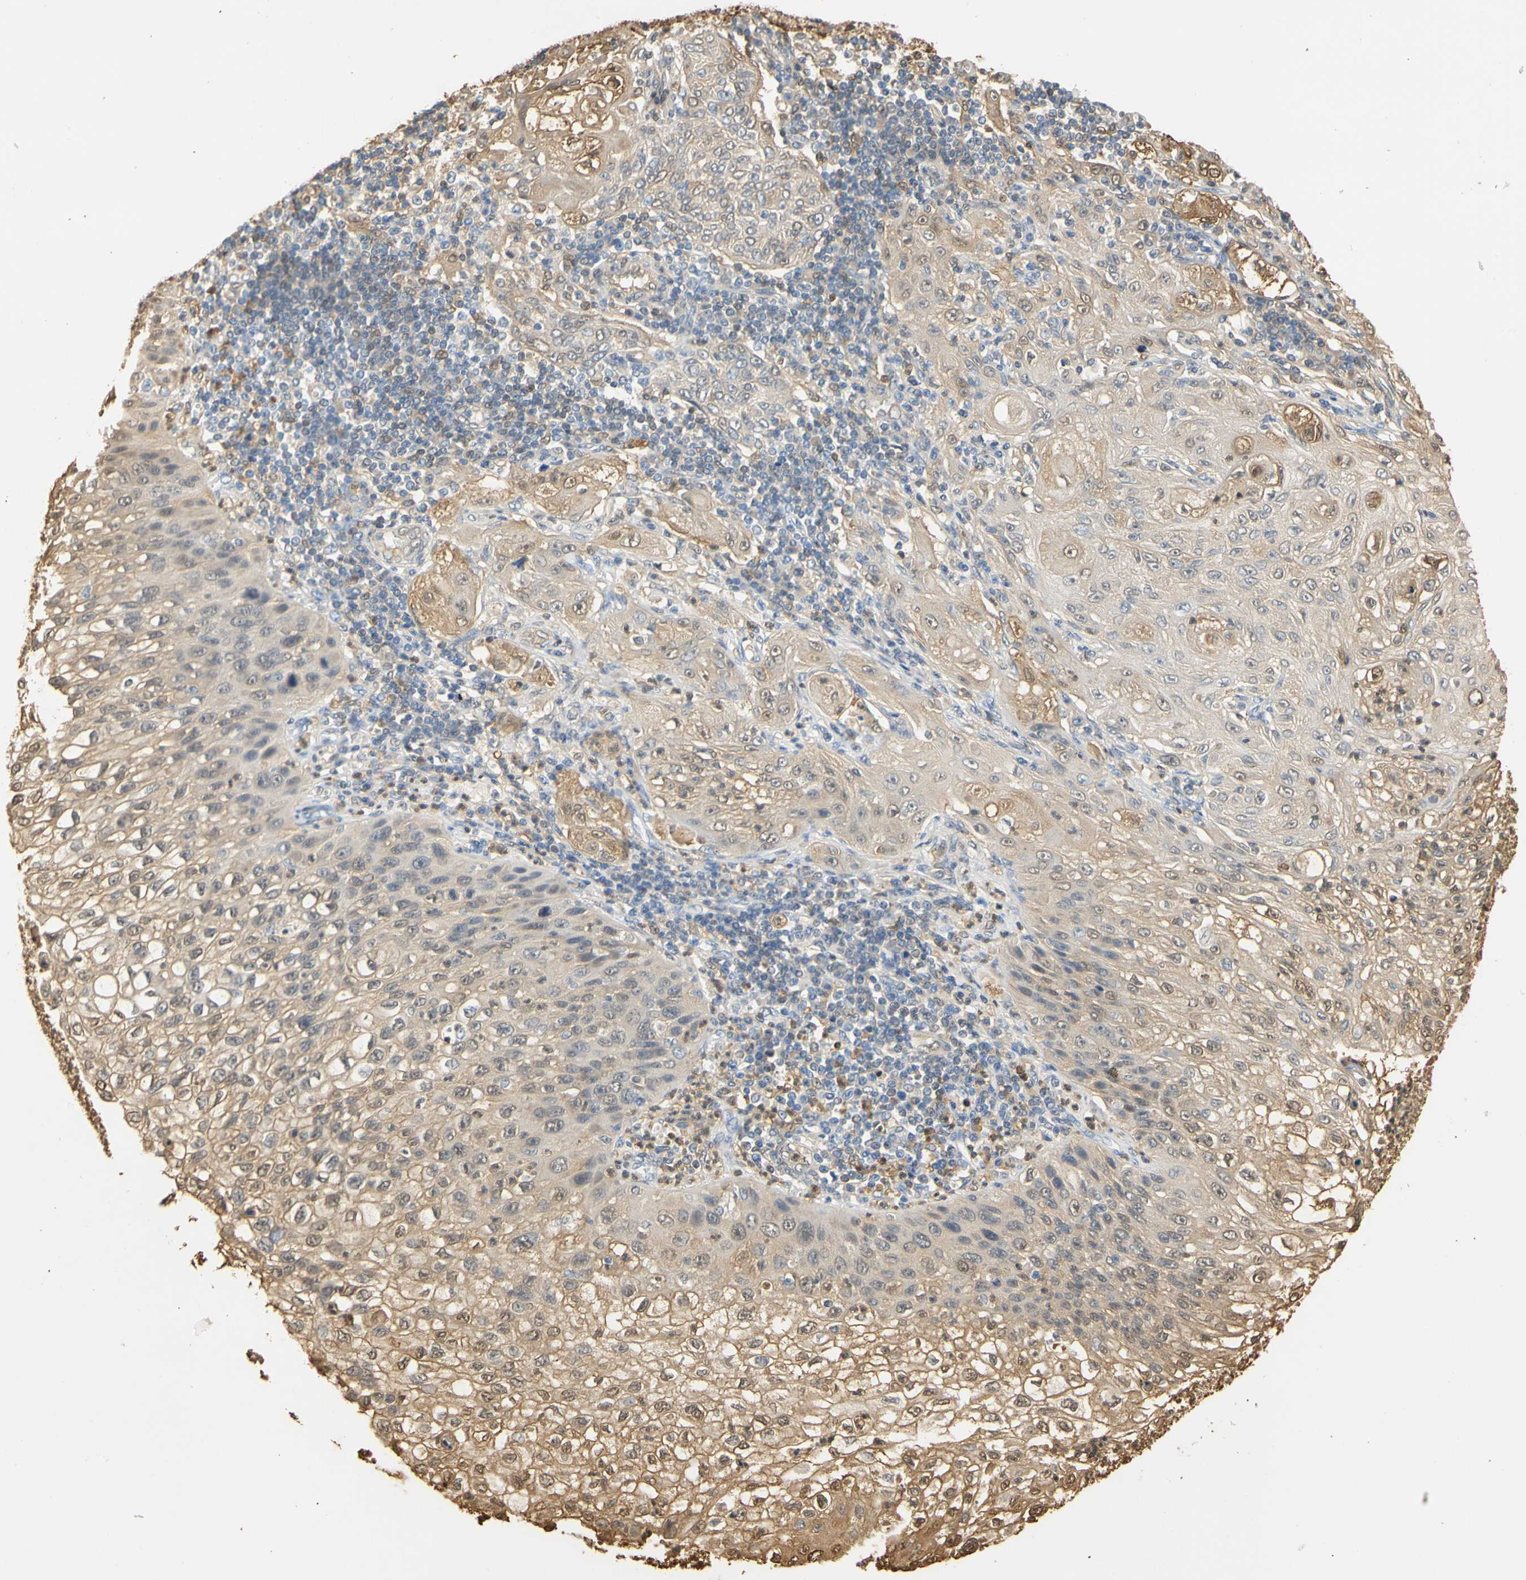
{"staining": {"intensity": "moderate", "quantity": ">75%", "location": "cytoplasmic/membranous"}, "tissue": "lung cancer", "cell_type": "Tumor cells", "image_type": "cancer", "snomed": [{"axis": "morphology", "description": "Inflammation, NOS"}, {"axis": "morphology", "description": "Squamous cell carcinoma, NOS"}, {"axis": "topography", "description": "Lymph node"}, {"axis": "topography", "description": "Soft tissue"}, {"axis": "topography", "description": "Lung"}], "caption": "DAB (3,3'-diaminobenzidine) immunohistochemical staining of human lung cancer exhibits moderate cytoplasmic/membranous protein positivity in about >75% of tumor cells. Using DAB (3,3'-diaminobenzidine) (brown) and hematoxylin (blue) stains, captured at high magnification using brightfield microscopy.", "gene": "S100A6", "patient": {"sex": "male", "age": 66}}